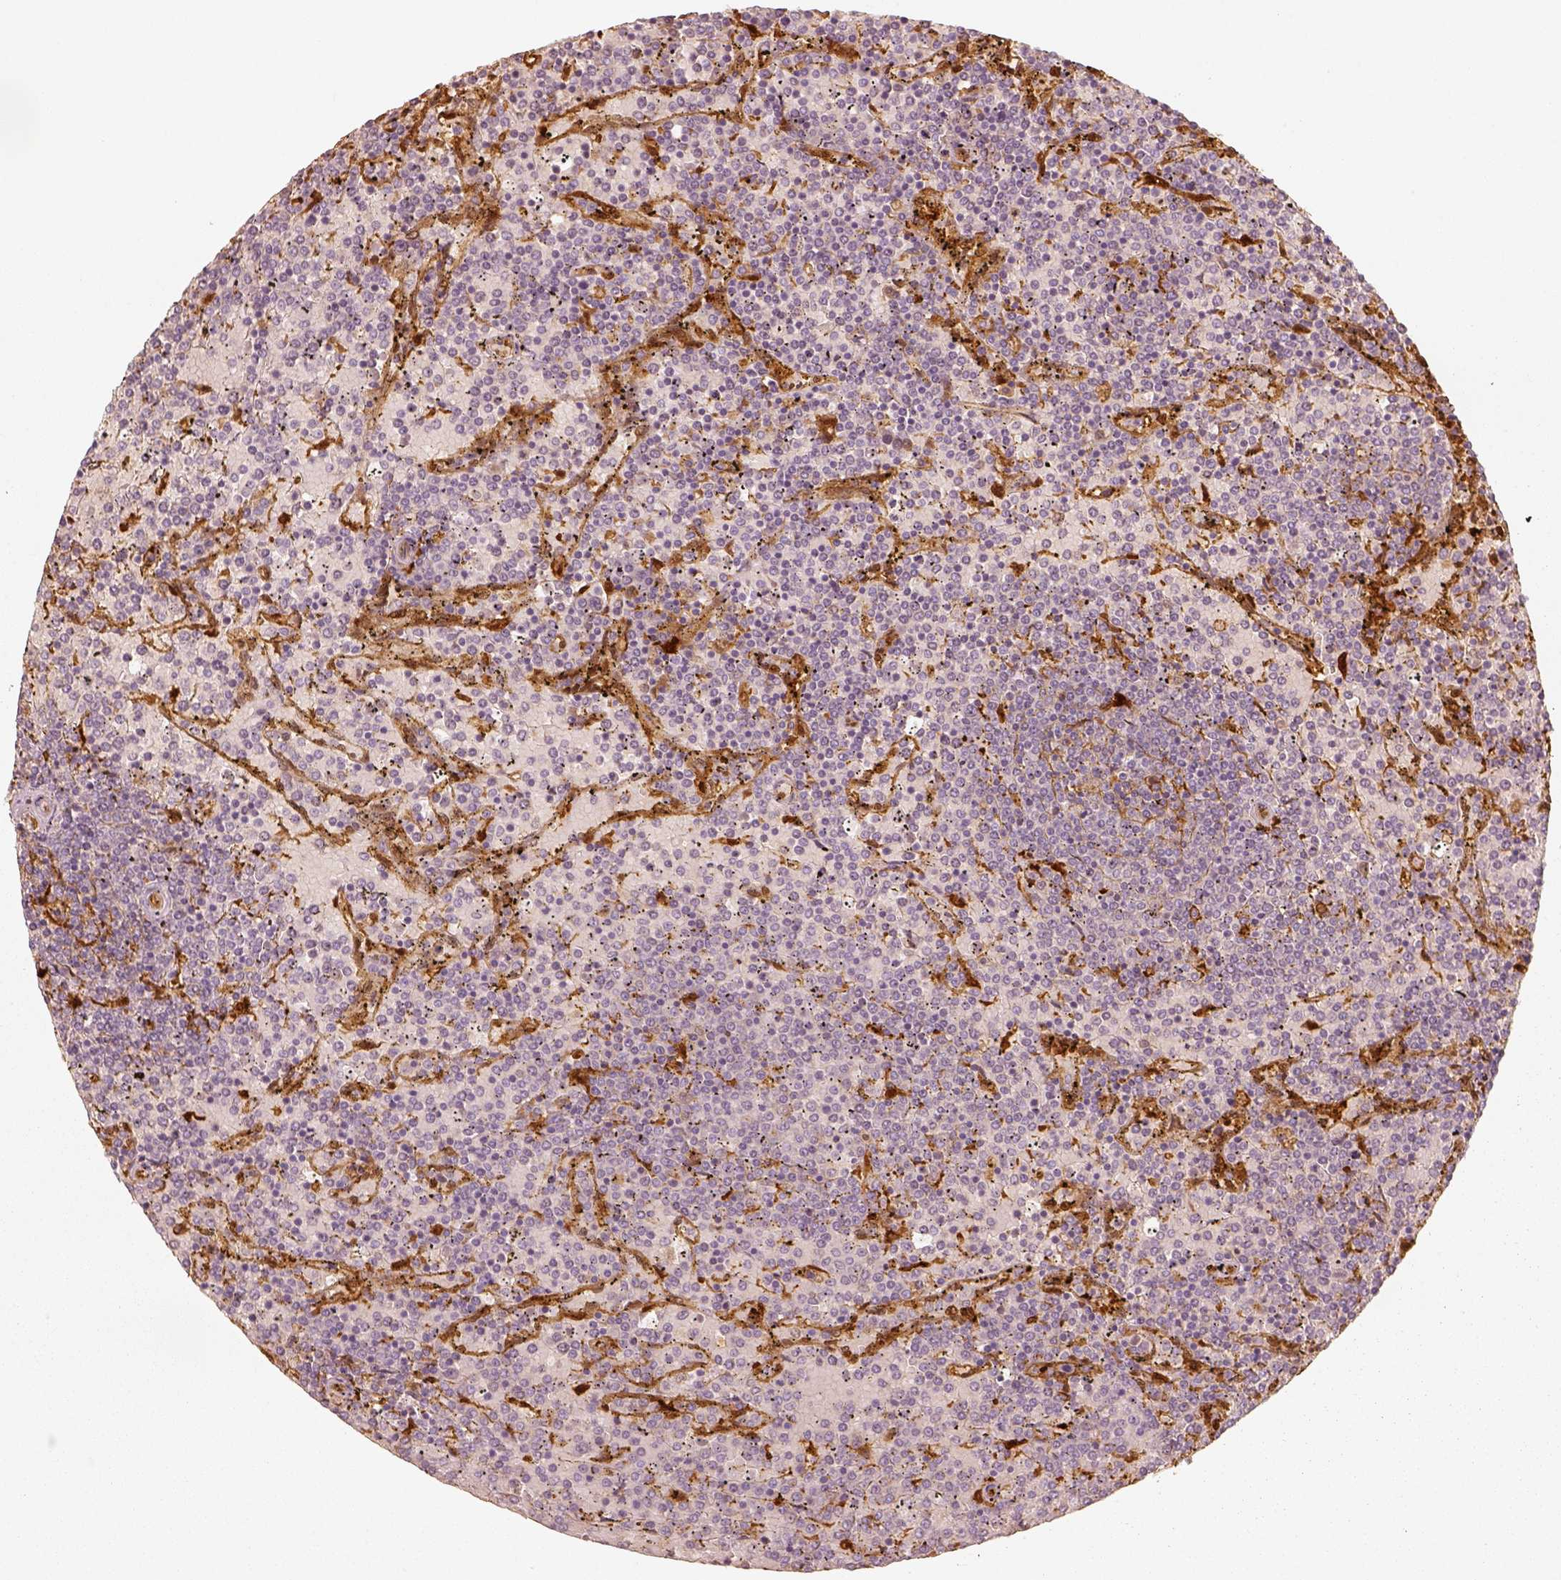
{"staining": {"intensity": "negative", "quantity": "none", "location": "none"}, "tissue": "lymphoma", "cell_type": "Tumor cells", "image_type": "cancer", "snomed": [{"axis": "morphology", "description": "Malignant lymphoma, non-Hodgkin's type, Low grade"}, {"axis": "topography", "description": "Spleen"}], "caption": "High magnification brightfield microscopy of lymphoma stained with DAB (3,3'-diaminobenzidine) (brown) and counterstained with hematoxylin (blue): tumor cells show no significant expression.", "gene": "FSCN1", "patient": {"sex": "female", "age": 77}}